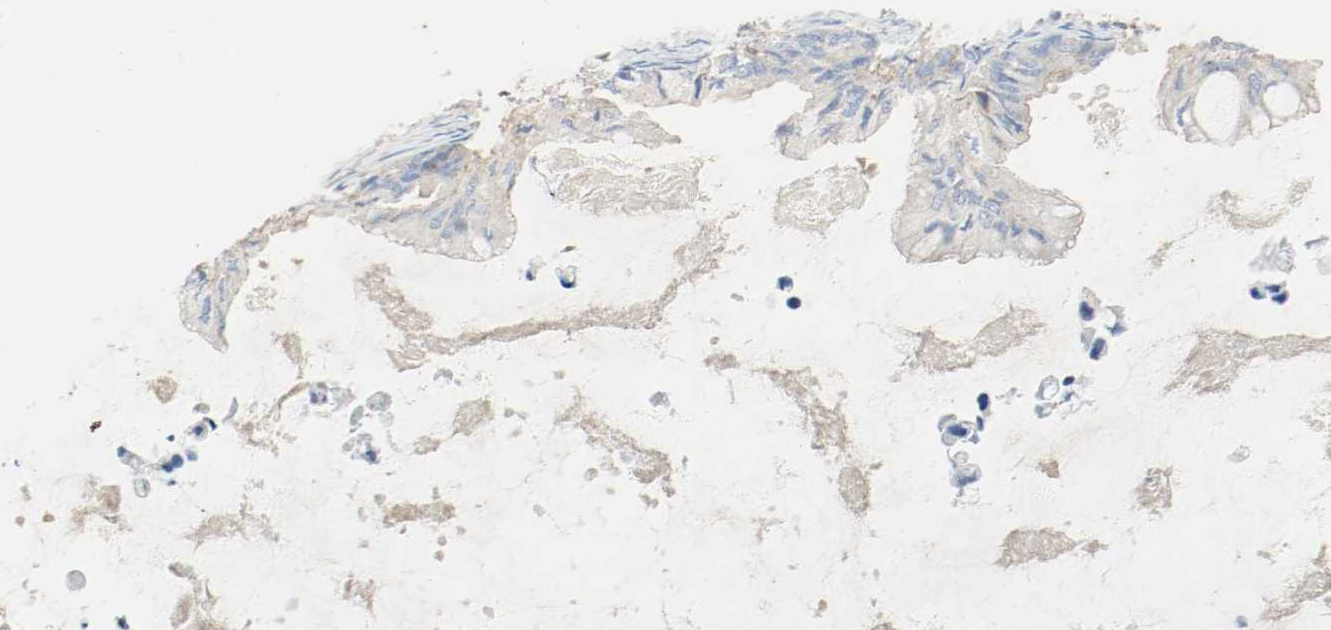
{"staining": {"intensity": "weak", "quantity": "25%-75%", "location": "cytoplasmic/membranous"}, "tissue": "ovarian cancer", "cell_type": "Tumor cells", "image_type": "cancer", "snomed": [{"axis": "morphology", "description": "Cystadenocarcinoma, mucinous, NOS"}, {"axis": "topography", "description": "Ovary"}], "caption": "Ovarian mucinous cystadenocarcinoma stained for a protein demonstrates weak cytoplasmic/membranous positivity in tumor cells.", "gene": "ARPC1B", "patient": {"sex": "female", "age": 80}}